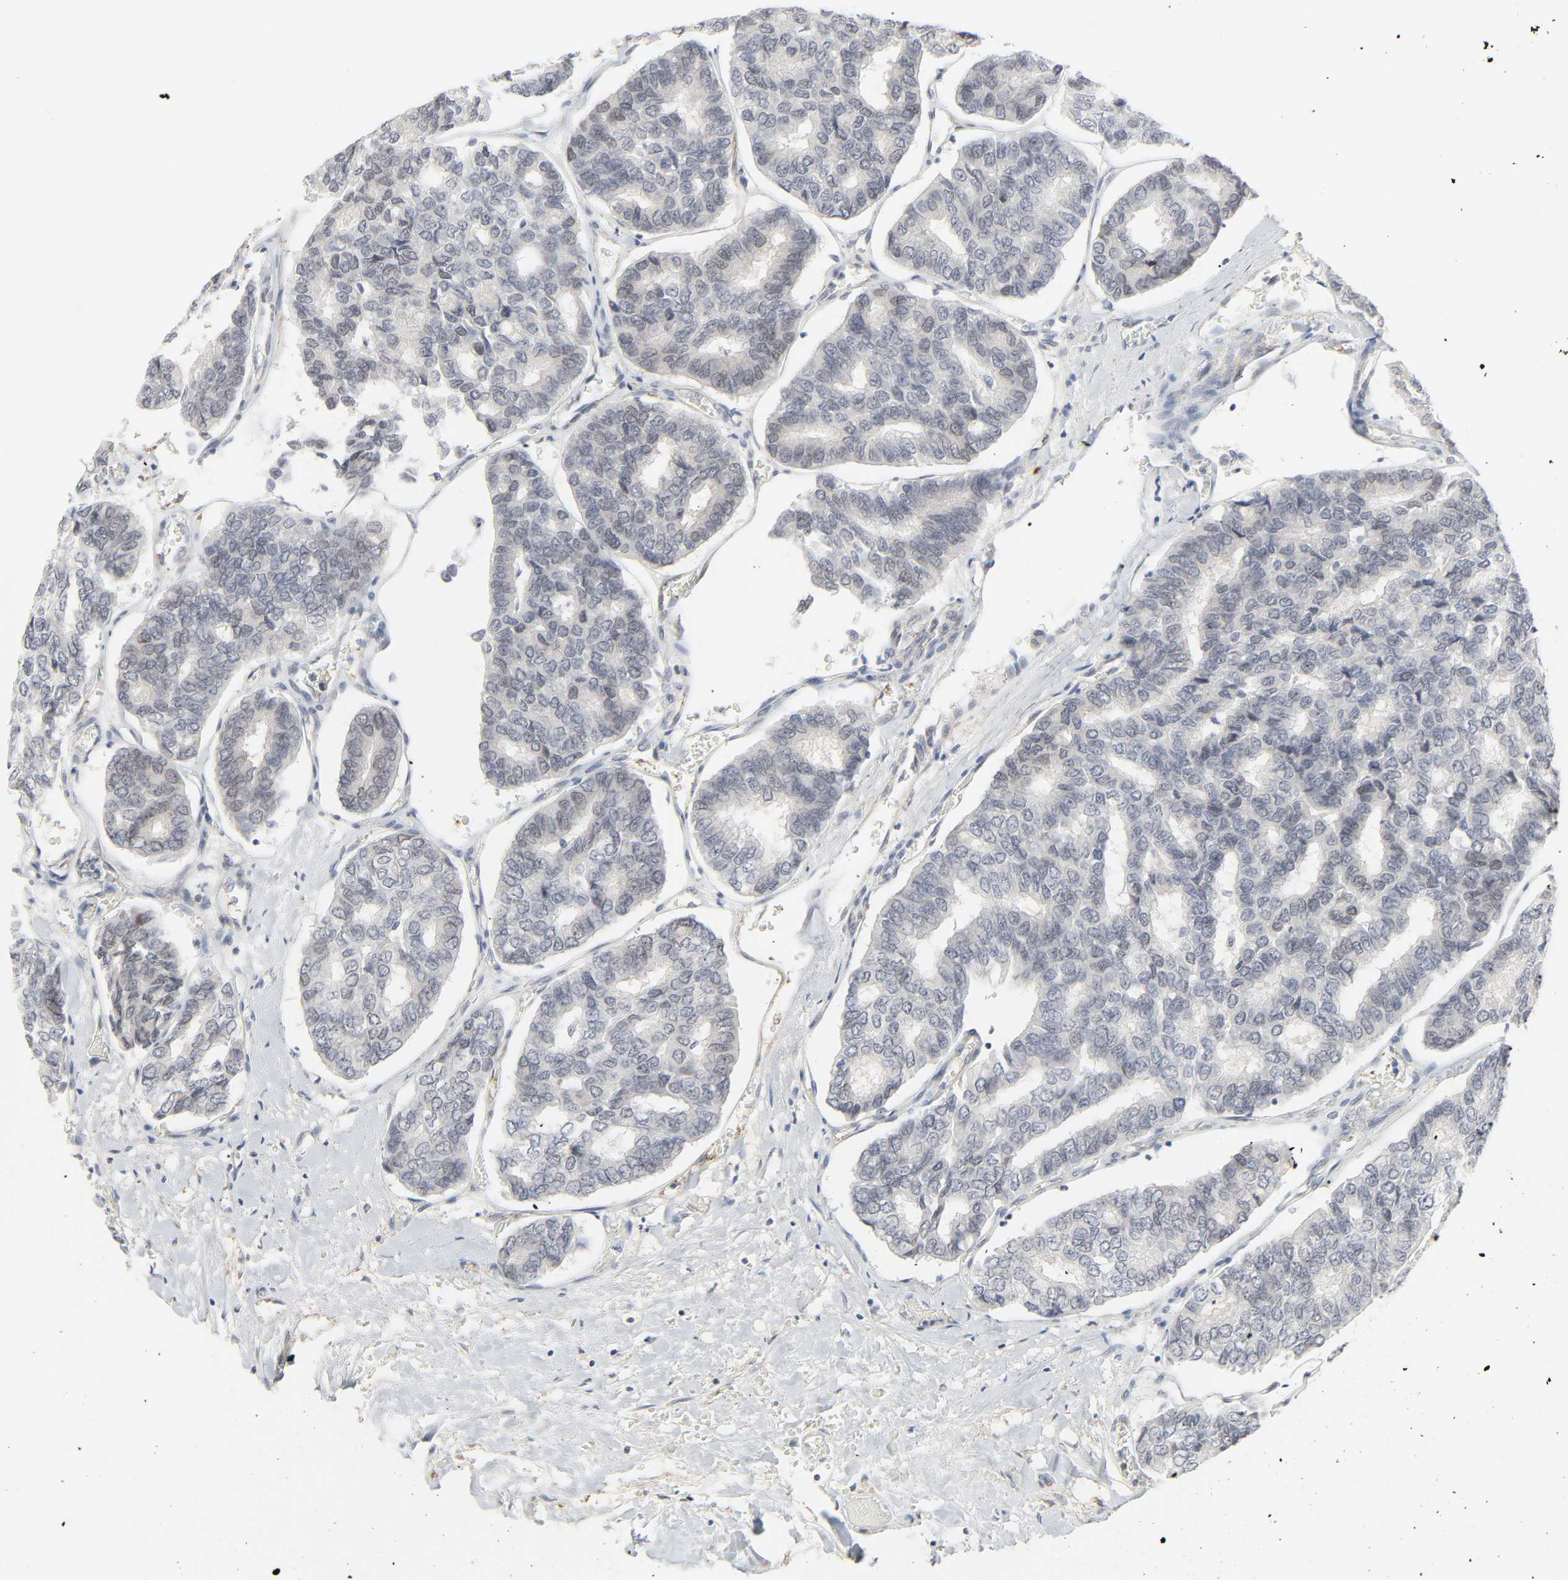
{"staining": {"intensity": "weak", "quantity": "<25%", "location": "nuclear"}, "tissue": "thyroid cancer", "cell_type": "Tumor cells", "image_type": "cancer", "snomed": [{"axis": "morphology", "description": "Papillary adenocarcinoma, NOS"}, {"axis": "topography", "description": "Thyroid gland"}], "caption": "High magnification brightfield microscopy of papillary adenocarcinoma (thyroid) stained with DAB (brown) and counterstained with hematoxylin (blue): tumor cells show no significant positivity.", "gene": "ZBTB16", "patient": {"sex": "female", "age": 35}}